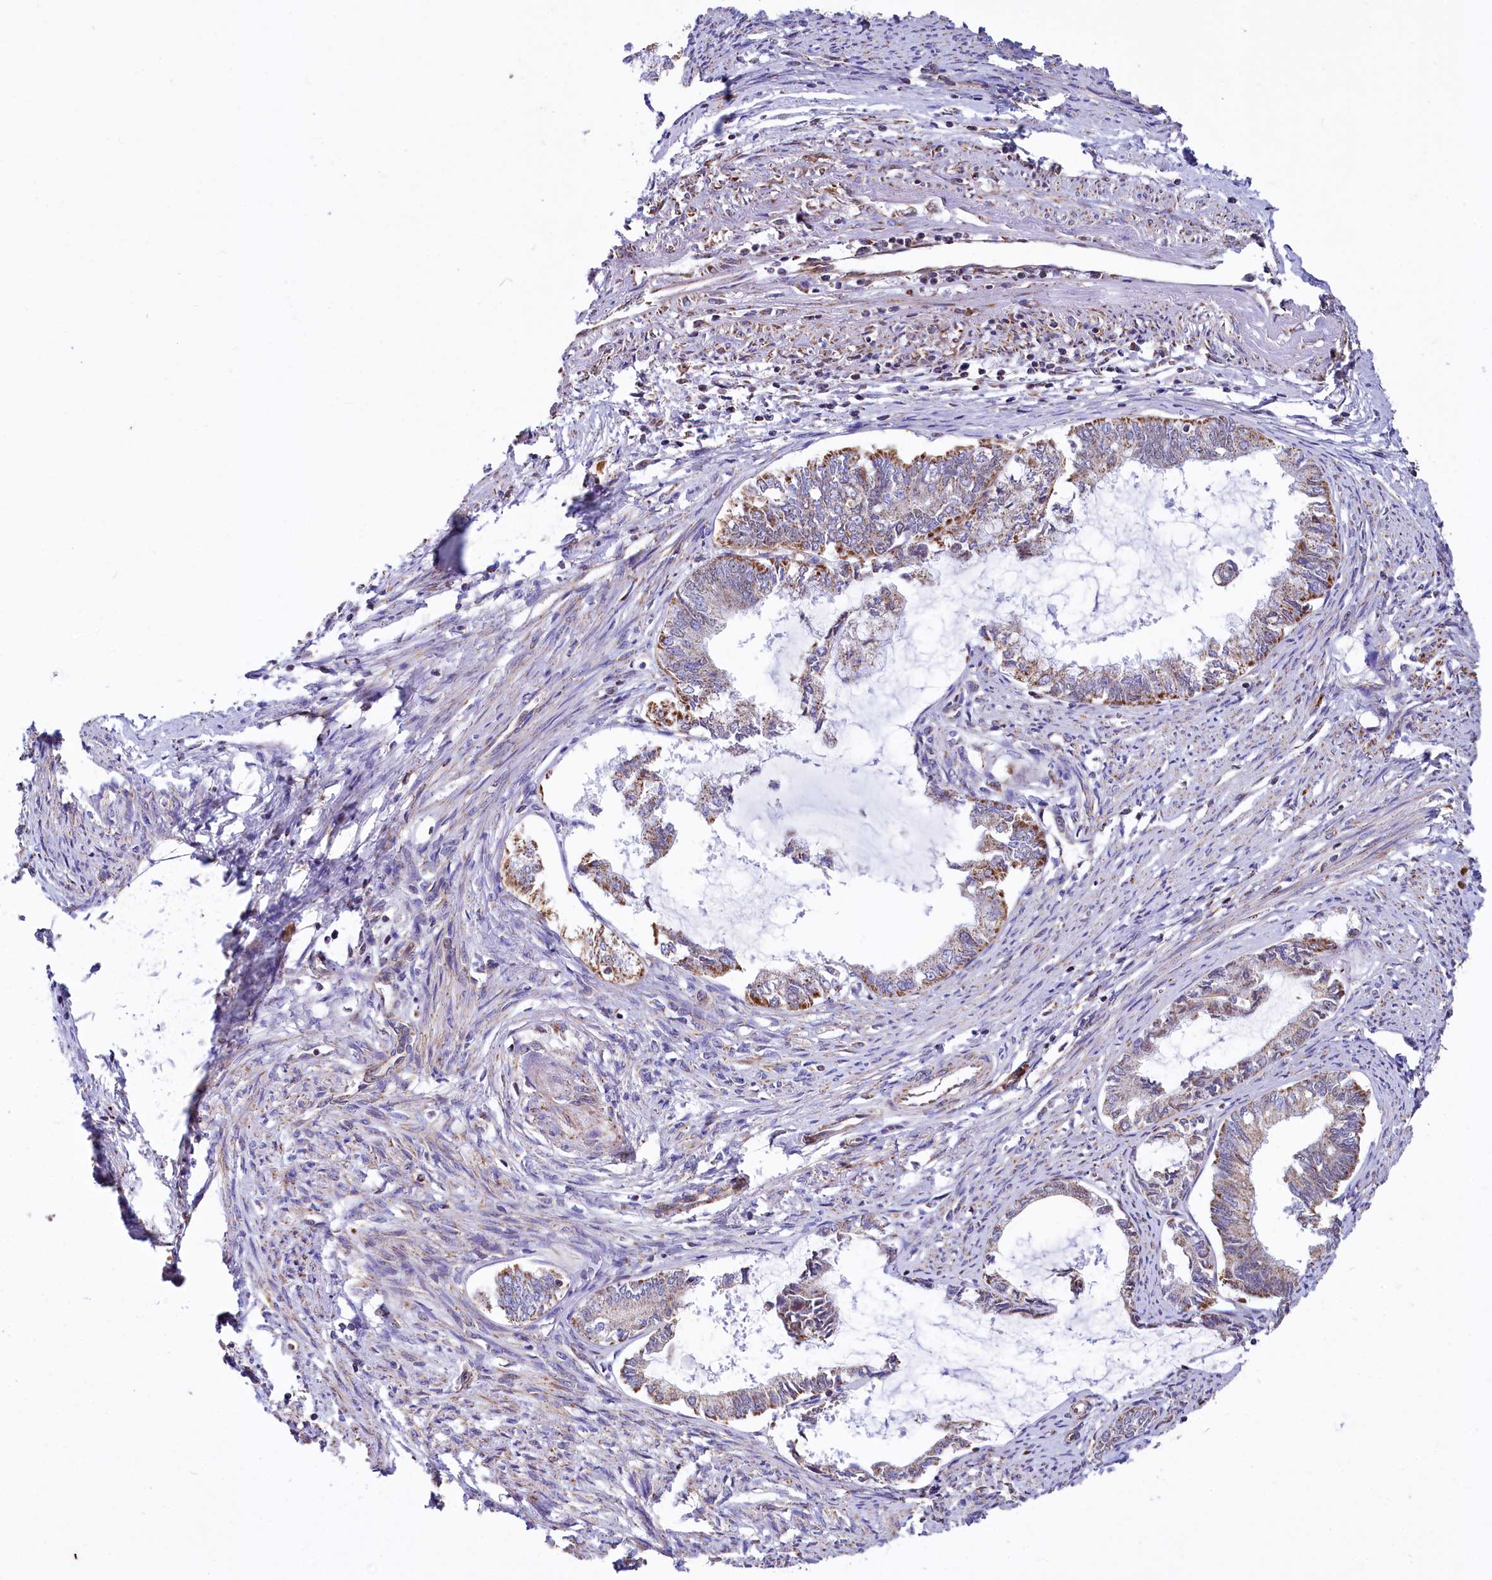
{"staining": {"intensity": "moderate", "quantity": "25%-75%", "location": "cytoplasmic/membranous"}, "tissue": "endometrial cancer", "cell_type": "Tumor cells", "image_type": "cancer", "snomed": [{"axis": "morphology", "description": "Adenocarcinoma, NOS"}, {"axis": "topography", "description": "Endometrium"}], "caption": "Approximately 25%-75% of tumor cells in human endometrial cancer exhibit moderate cytoplasmic/membranous protein expression as visualized by brown immunohistochemical staining.", "gene": "MORN3", "patient": {"sex": "female", "age": 86}}